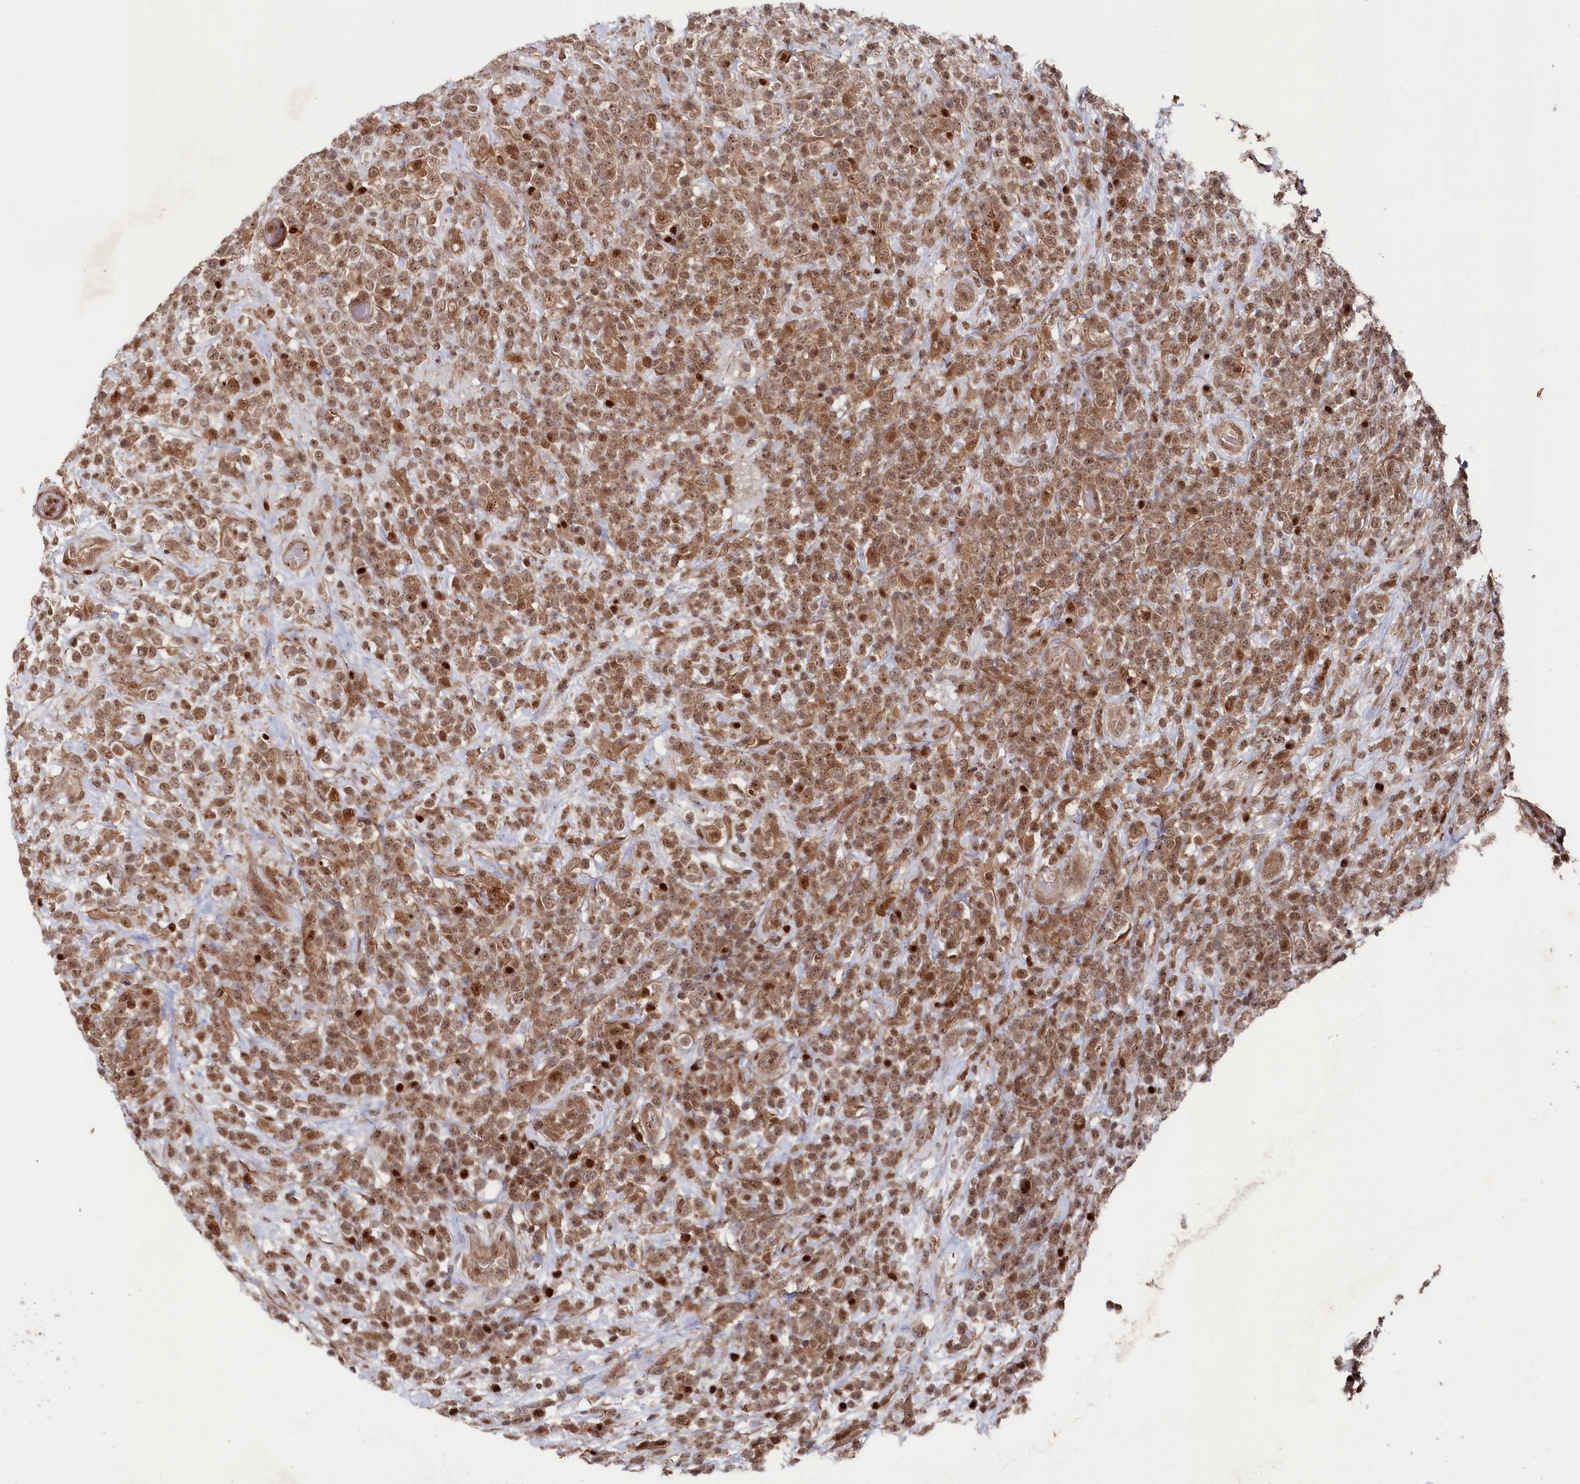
{"staining": {"intensity": "moderate", "quantity": ">75%", "location": "cytoplasmic/membranous,nuclear"}, "tissue": "lymphoma", "cell_type": "Tumor cells", "image_type": "cancer", "snomed": [{"axis": "morphology", "description": "Malignant lymphoma, non-Hodgkin's type, High grade"}, {"axis": "topography", "description": "Colon"}], "caption": "A brown stain highlights moderate cytoplasmic/membranous and nuclear staining of a protein in high-grade malignant lymphoma, non-Hodgkin's type tumor cells.", "gene": "BORCS7", "patient": {"sex": "female", "age": 53}}